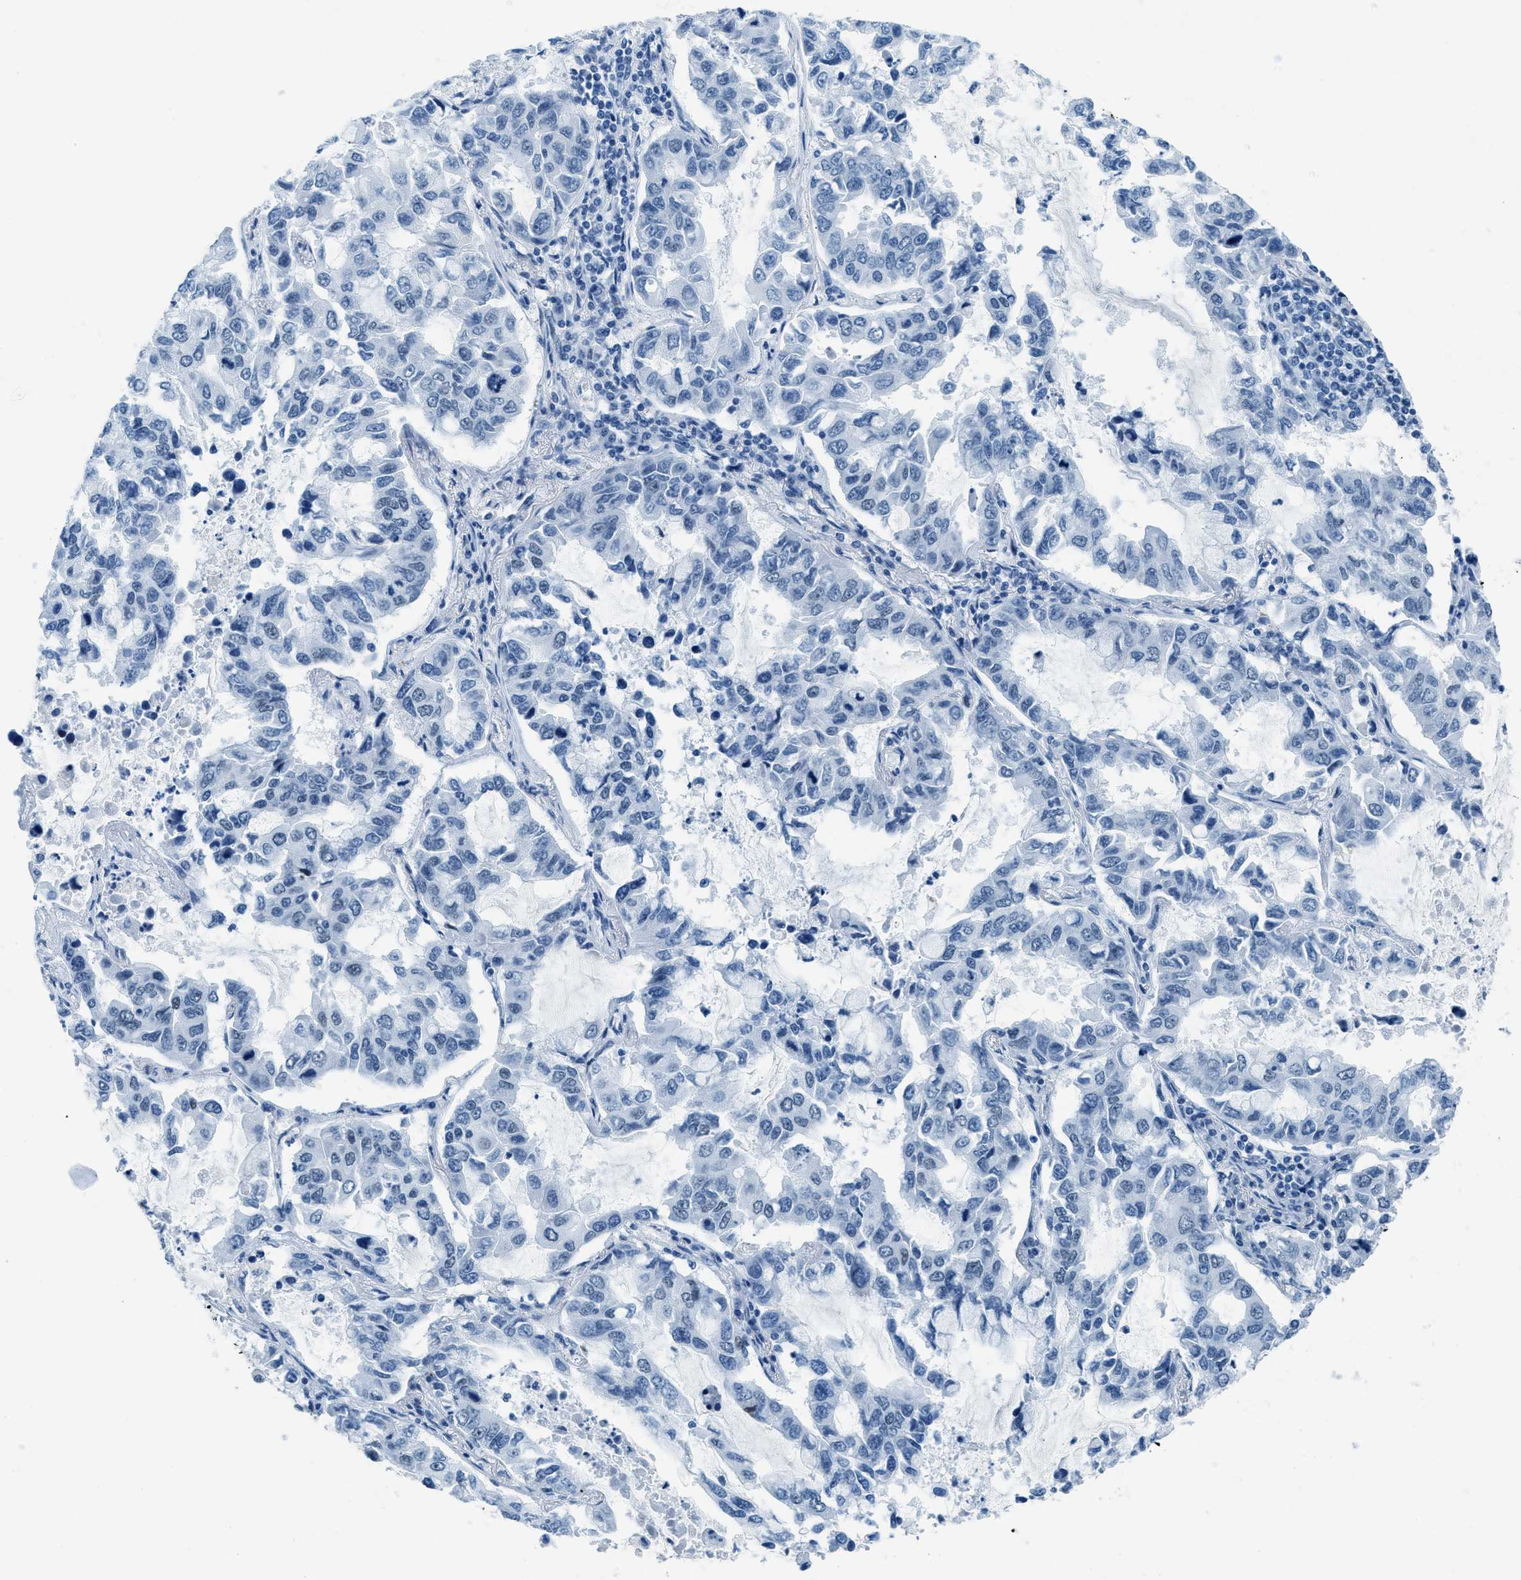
{"staining": {"intensity": "negative", "quantity": "none", "location": "none"}, "tissue": "lung cancer", "cell_type": "Tumor cells", "image_type": "cancer", "snomed": [{"axis": "morphology", "description": "Adenocarcinoma, NOS"}, {"axis": "topography", "description": "Lung"}], "caption": "The histopathology image shows no significant staining in tumor cells of lung cancer.", "gene": "PLA2G2A", "patient": {"sex": "male", "age": 64}}